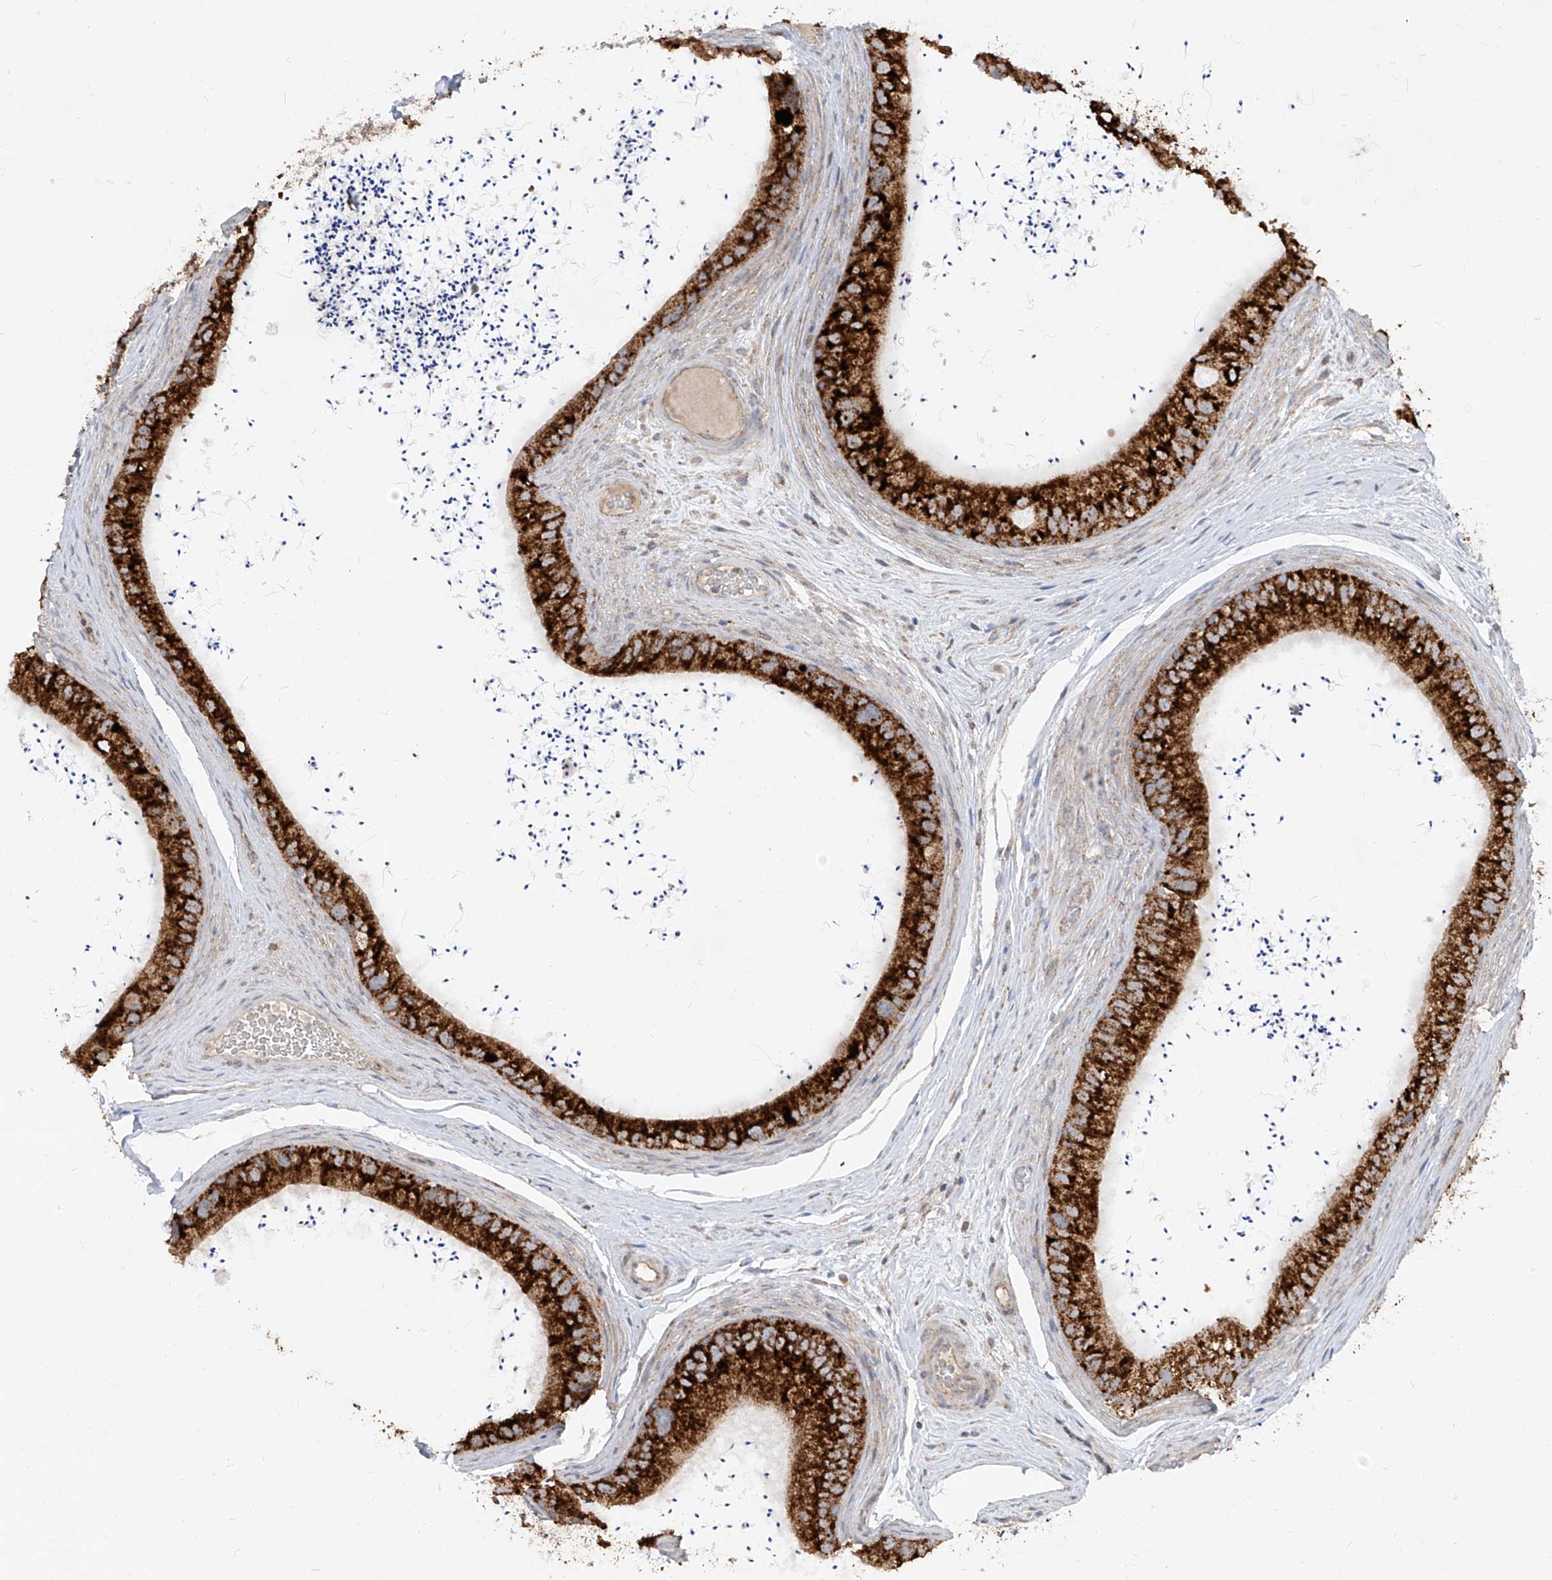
{"staining": {"intensity": "strong", "quantity": ">75%", "location": "cytoplasmic/membranous"}, "tissue": "epididymis", "cell_type": "Glandular cells", "image_type": "normal", "snomed": [{"axis": "morphology", "description": "Normal tissue, NOS"}, {"axis": "topography", "description": "Epididymis, spermatic cord, NOS"}], "caption": "Epididymis stained with immunohistochemistry (IHC) displays strong cytoplasmic/membranous expression in approximately >75% of glandular cells. The staining was performed using DAB, with brown indicating positive protein expression. Nuclei are stained blue with hematoxylin.", "gene": "ABCD3", "patient": {"sex": "male", "age": 50}}